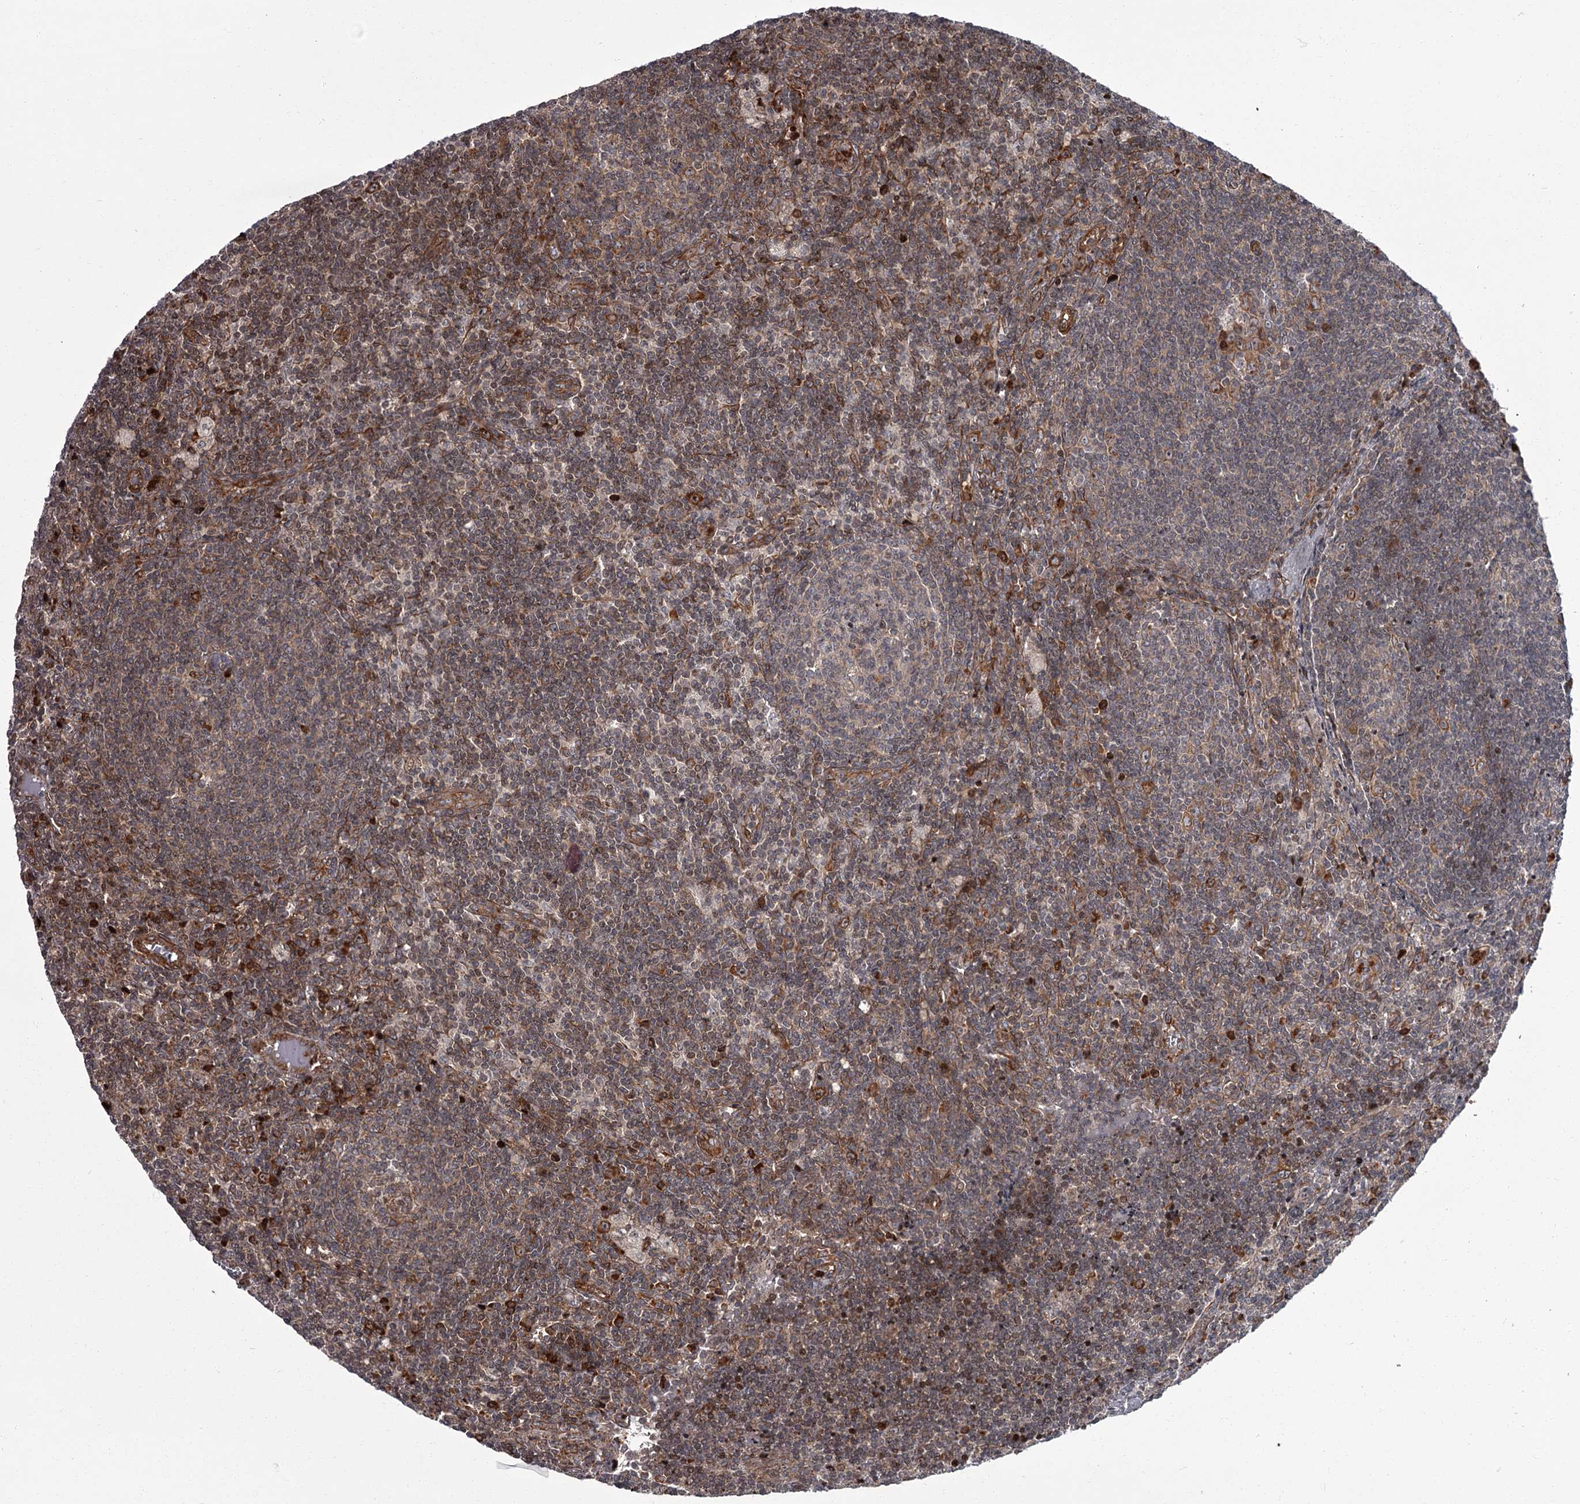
{"staining": {"intensity": "moderate", "quantity": ">75%", "location": "cytoplasmic/membranous"}, "tissue": "lymph node", "cell_type": "Germinal center cells", "image_type": "normal", "snomed": [{"axis": "morphology", "description": "Normal tissue, NOS"}, {"axis": "topography", "description": "Lymph node"}], "caption": "Benign lymph node was stained to show a protein in brown. There is medium levels of moderate cytoplasmic/membranous expression in about >75% of germinal center cells.", "gene": "THAP9", "patient": {"sex": "male", "age": 69}}